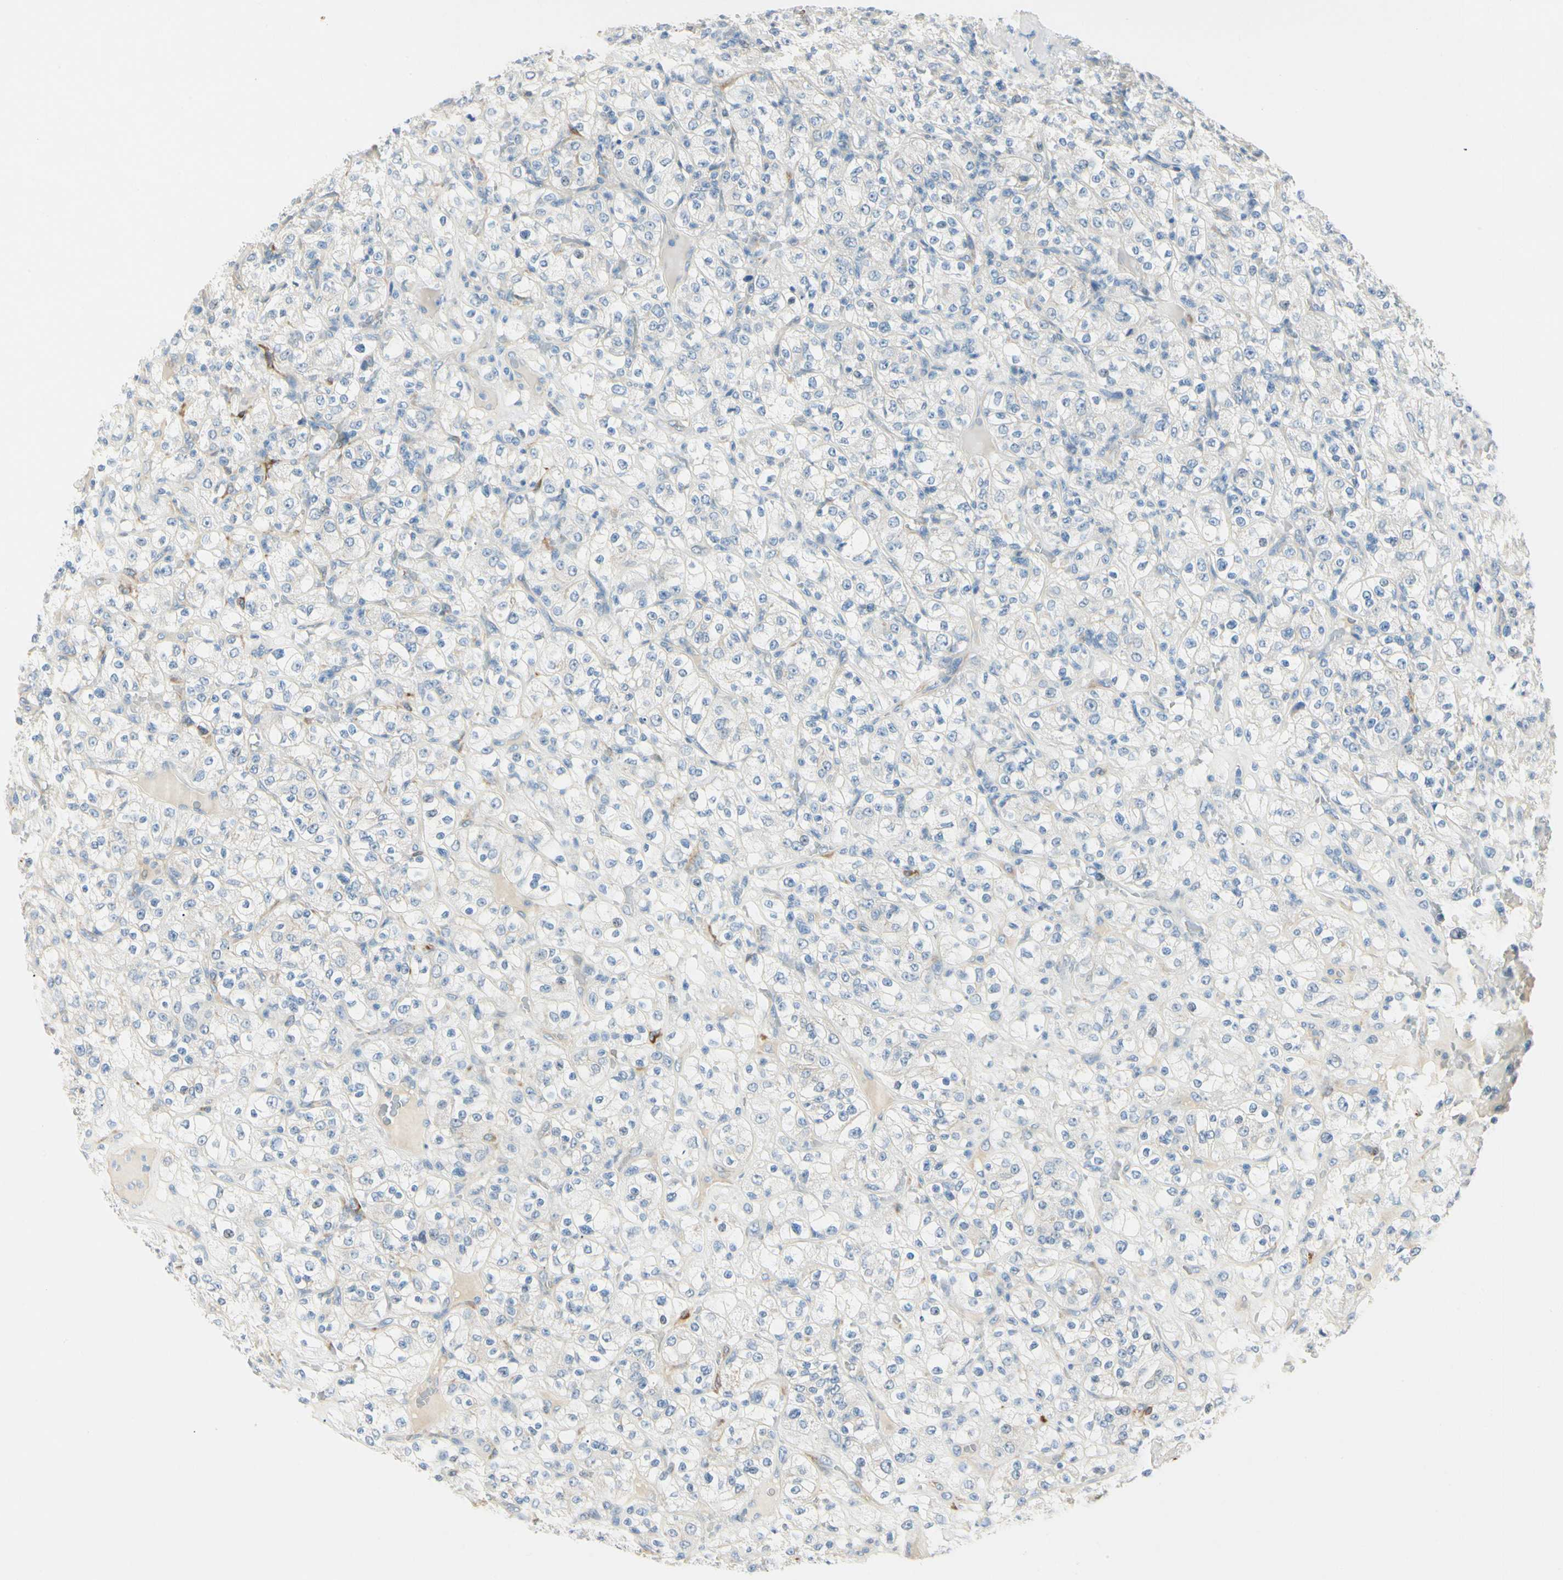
{"staining": {"intensity": "negative", "quantity": "none", "location": "none"}, "tissue": "renal cancer", "cell_type": "Tumor cells", "image_type": "cancer", "snomed": [{"axis": "morphology", "description": "Normal tissue, NOS"}, {"axis": "morphology", "description": "Adenocarcinoma, NOS"}, {"axis": "topography", "description": "Kidney"}], "caption": "There is no significant positivity in tumor cells of adenocarcinoma (renal). The staining is performed using DAB brown chromogen with nuclei counter-stained in using hematoxylin.", "gene": "AMPH", "patient": {"sex": "female", "age": 72}}